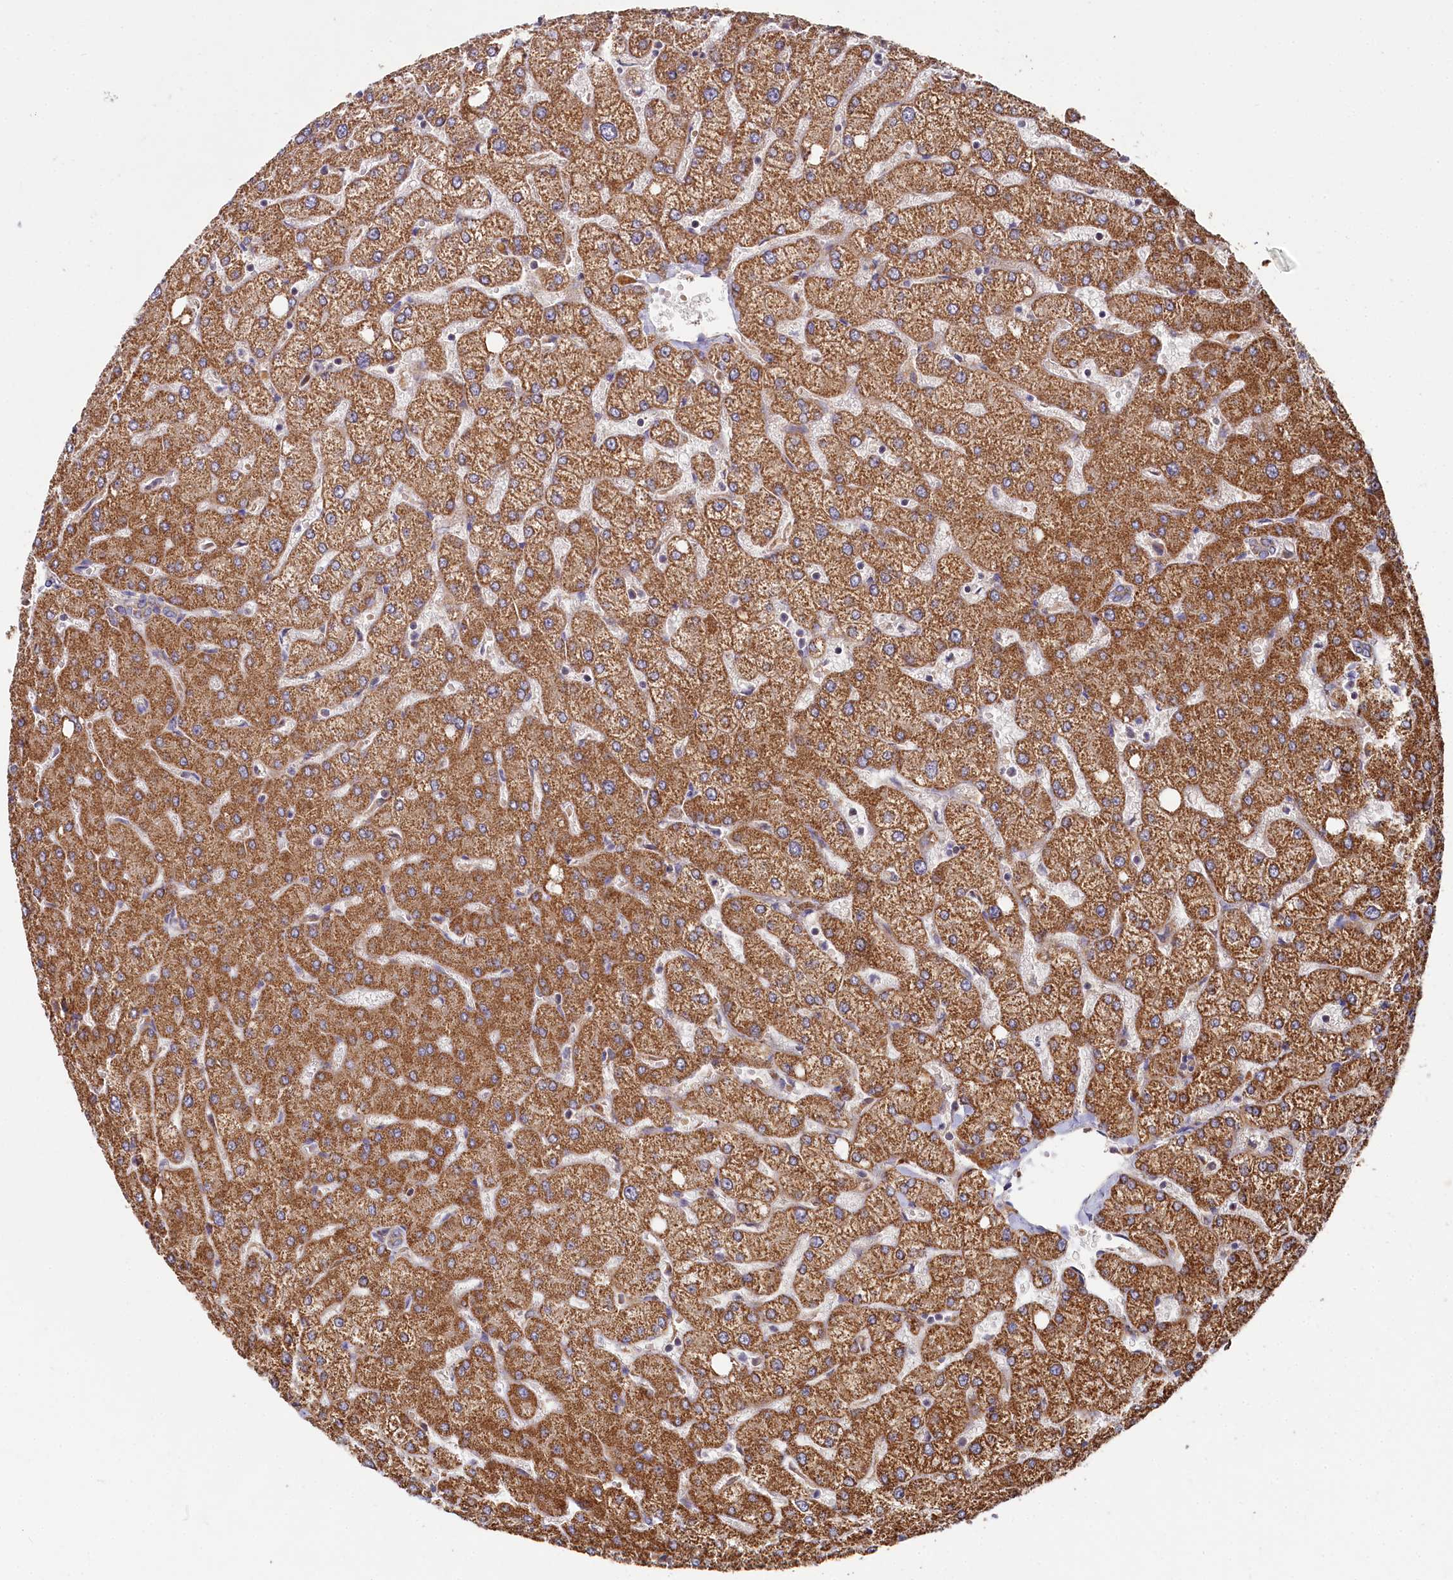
{"staining": {"intensity": "weak", "quantity": ">75%", "location": "cytoplasmic/membranous"}, "tissue": "liver", "cell_type": "Cholangiocytes", "image_type": "normal", "snomed": [{"axis": "morphology", "description": "Normal tissue, NOS"}, {"axis": "topography", "description": "Liver"}], "caption": "Liver stained with IHC exhibits weak cytoplasmic/membranous staining in about >75% of cholangiocytes.", "gene": "HAUS2", "patient": {"sex": "female", "age": 54}}